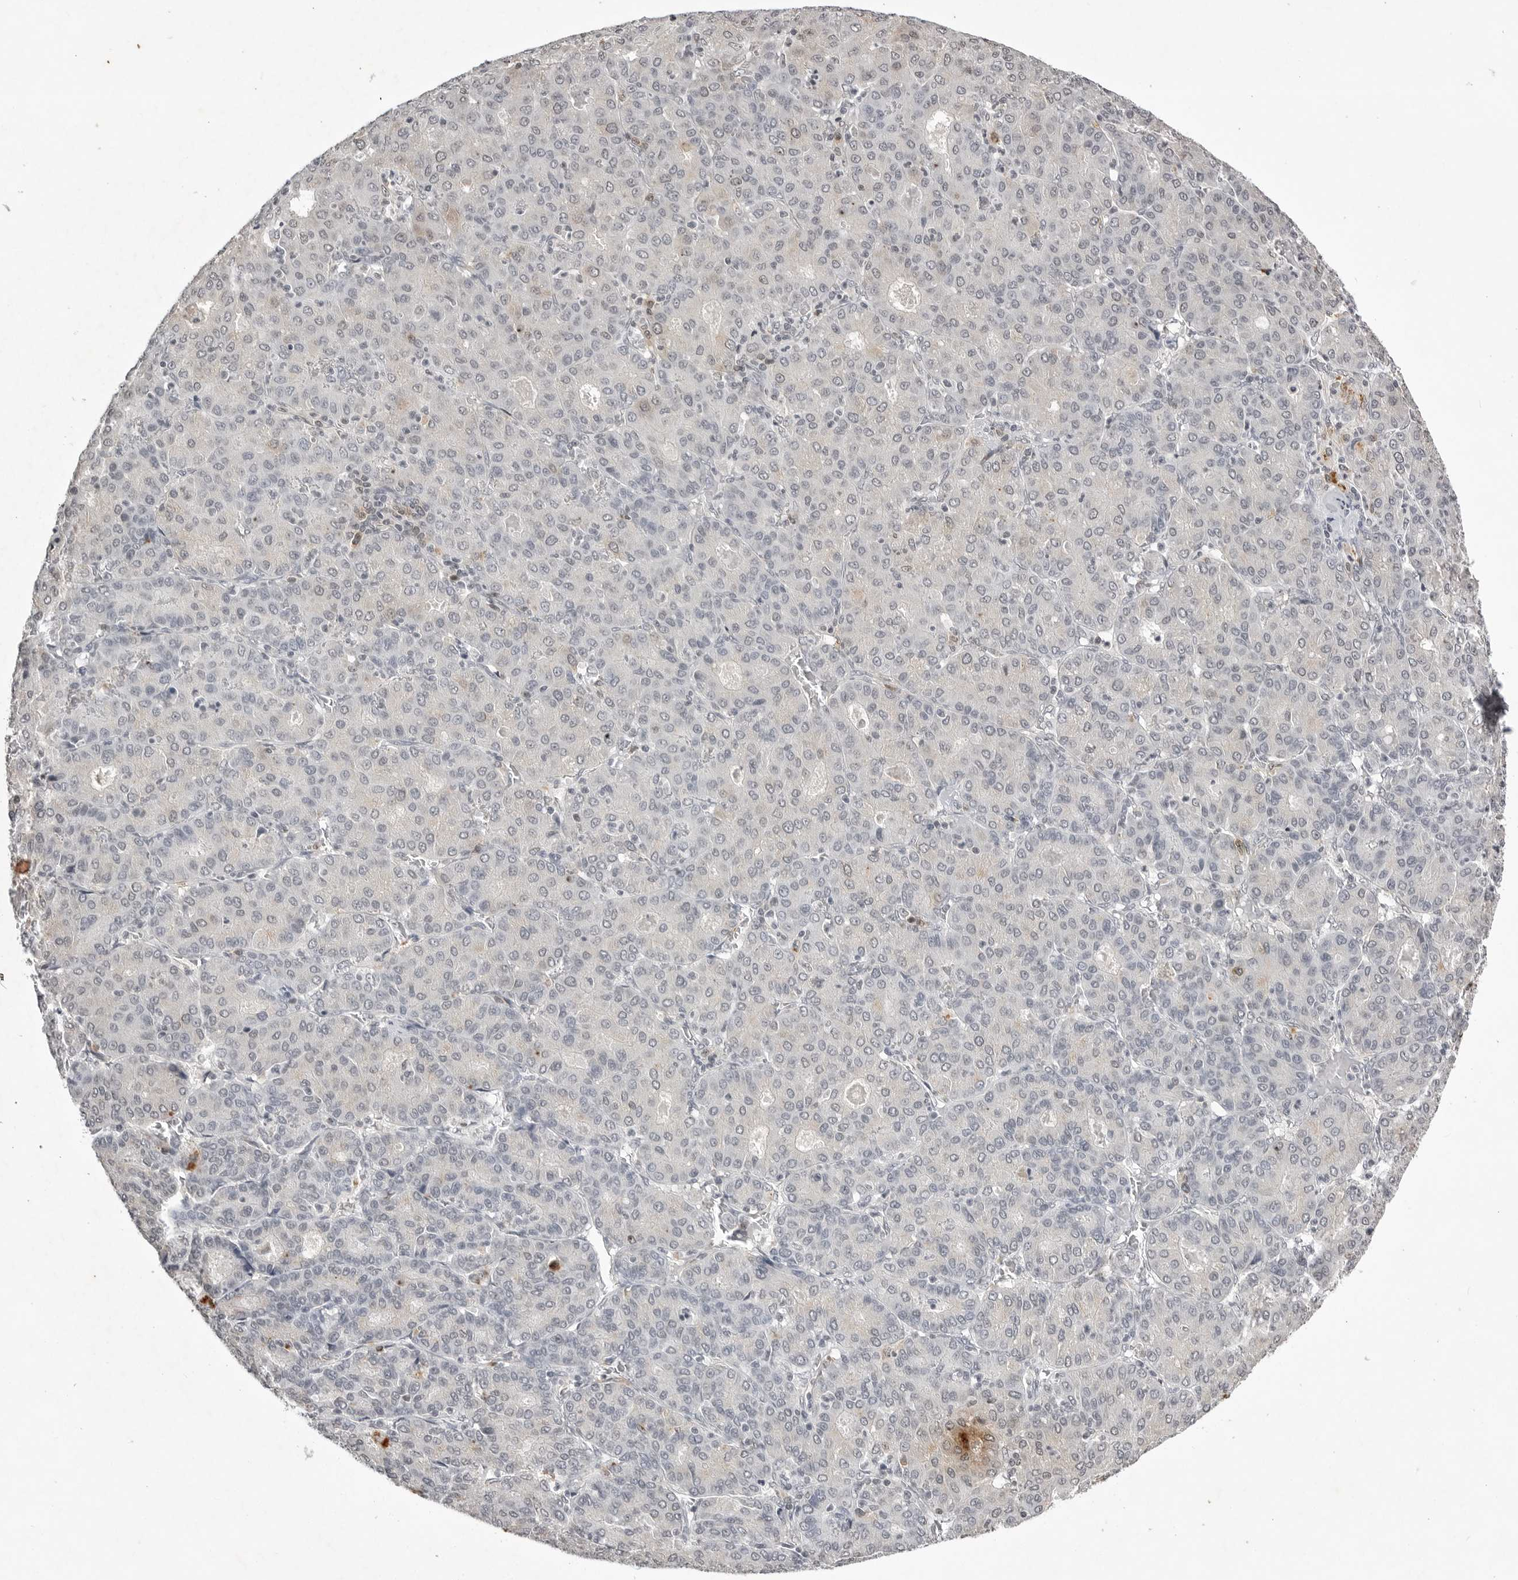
{"staining": {"intensity": "negative", "quantity": "none", "location": "none"}, "tissue": "liver cancer", "cell_type": "Tumor cells", "image_type": "cancer", "snomed": [{"axis": "morphology", "description": "Carcinoma, Hepatocellular, NOS"}, {"axis": "topography", "description": "Liver"}], "caption": "This micrograph is of hepatocellular carcinoma (liver) stained with immunohistochemistry to label a protein in brown with the nuclei are counter-stained blue. There is no positivity in tumor cells.", "gene": "RRM1", "patient": {"sex": "male", "age": 65}}